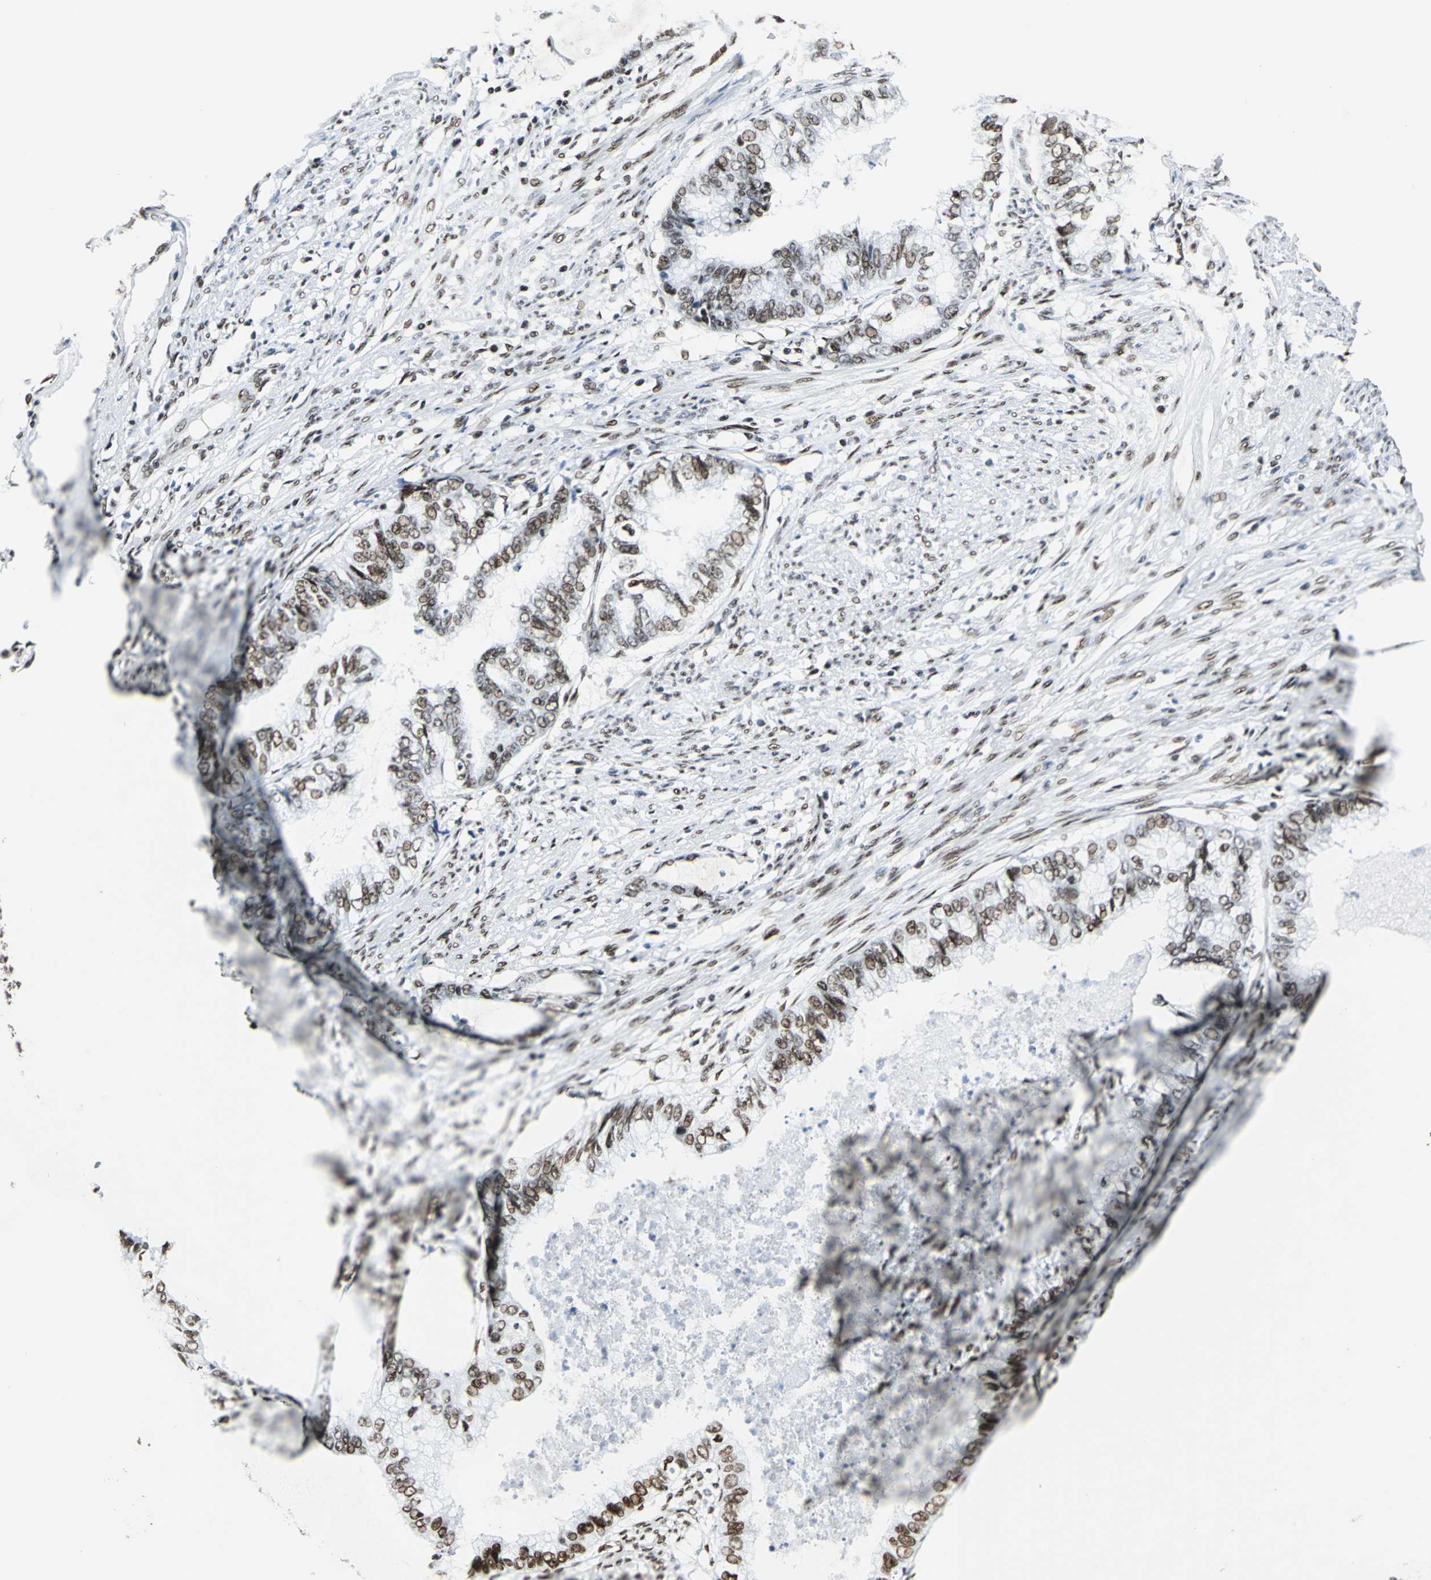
{"staining": {"intensity": "moderate", "quantity": ">75%", "location": "nuclear"}, "tissue": "endometrial cancer", "cell_type": "Tumor cells", "image_type": "cancer", "snomed": [{"axis": "morphology", "description": "Adenocarcinoma, NOS"}, {"axis": "topography", "description": "Endometrium"}], "caption": "The immunohistochemical stain shows moderate nuclear staining in tumor cells of endometrial cancer tissue. Immunohistochemistry stains the protein in brown and the nuclei are stained blue.", "gene": "HDAC2", "patient": {"sex": "female", "age": 79}}